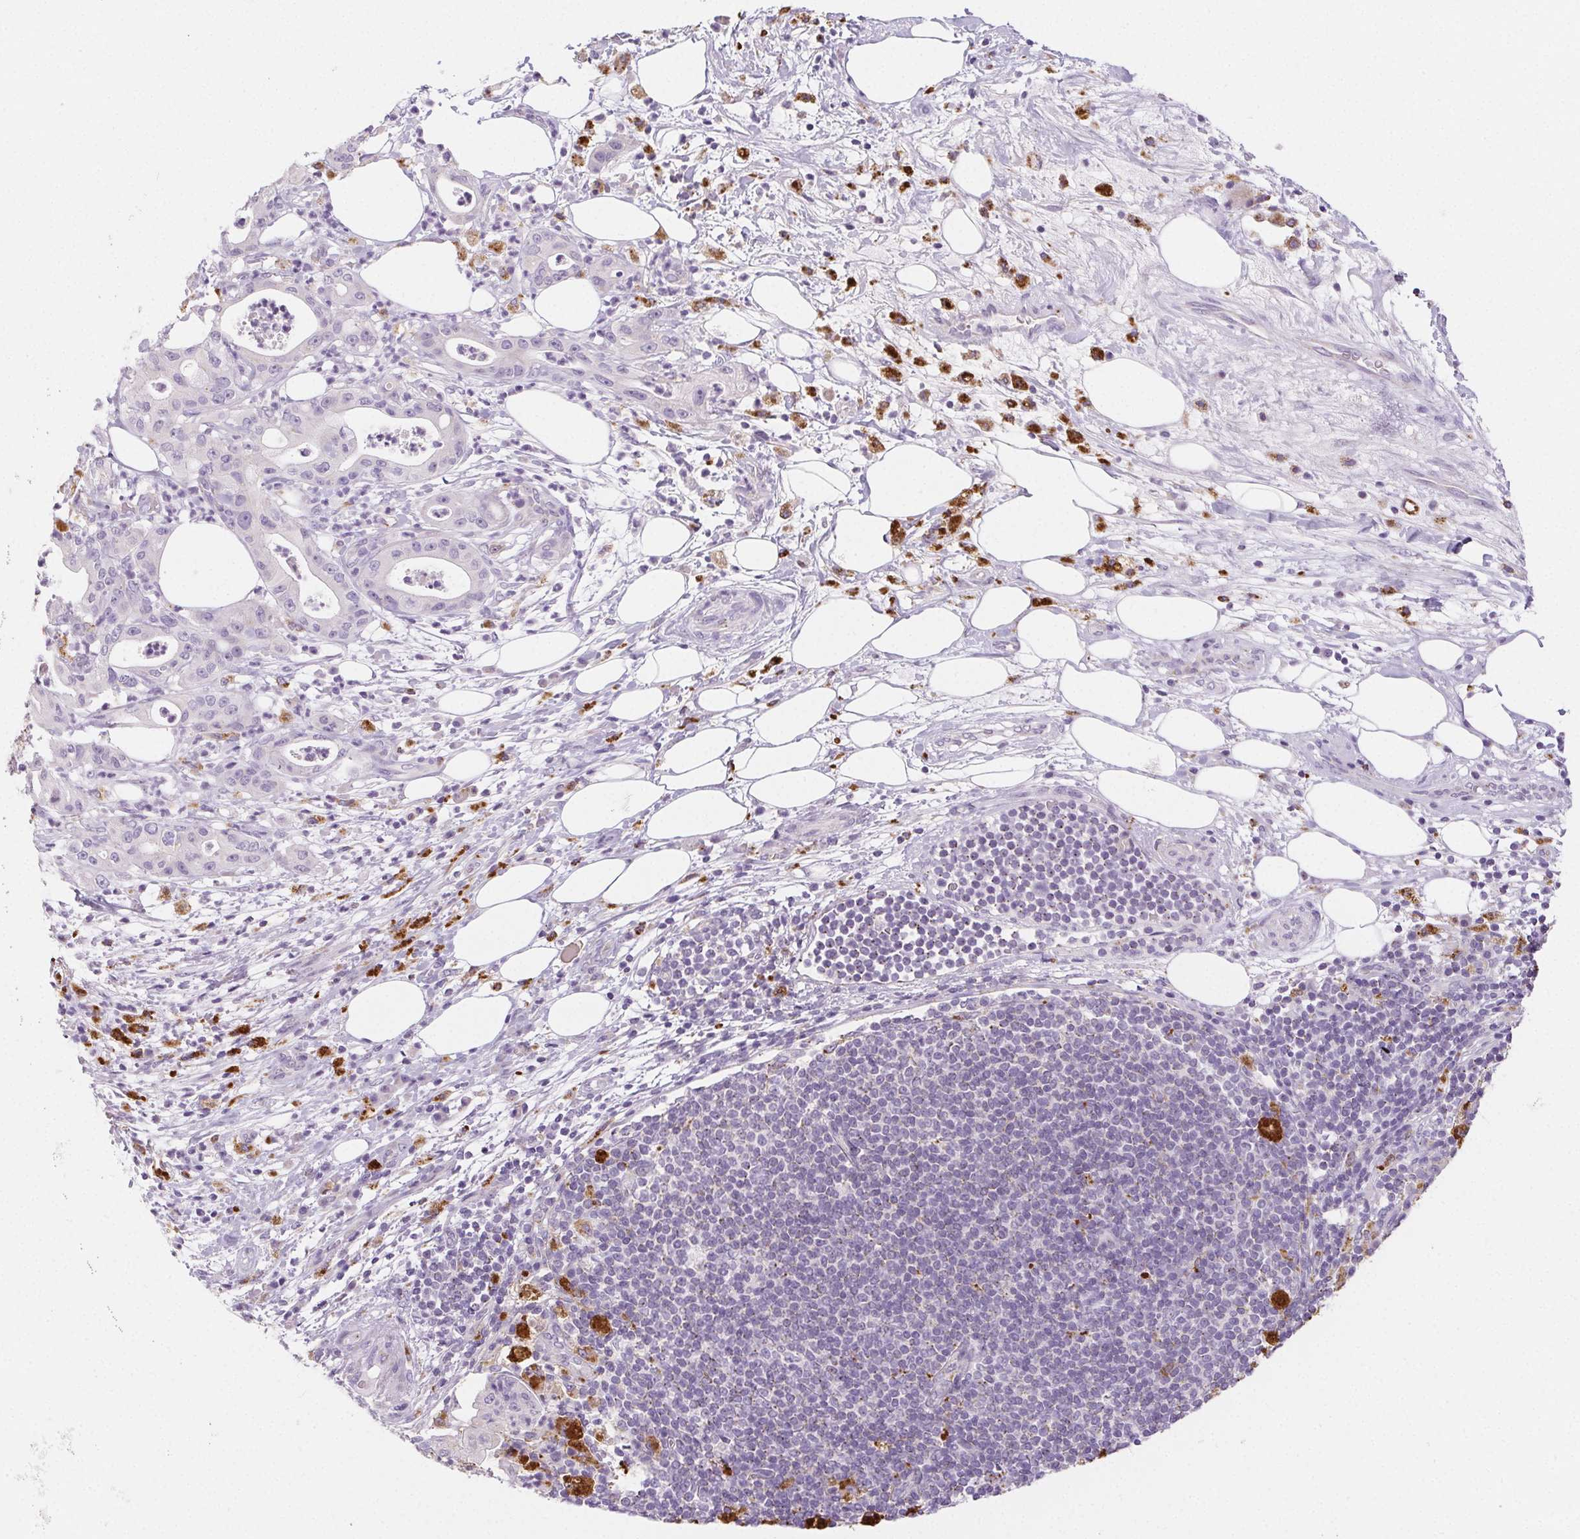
{"staining": {"intensity": "negative", "quantity": "none", "location": "none"}, "tissue": "pancreatic cancer", "cell_type": "Tumor cells", "image_type": "cancer", "snomed": [{"axis": "morphology", "description": "Adenocarcinoma, NOS"}, {"axis": "topography", "description": "Pancreas"}], "caption": "Immunohistochemical staining of adenocarcinoma (pancreatic) displays no significant staining in tumor cells. (Stains: DAB IHC with hematoxylin counter stain, Microscopy: brightfield microscopy at high magnification).", "gene": "LIPA", "patient": {"sex": "male", "age": 71}}